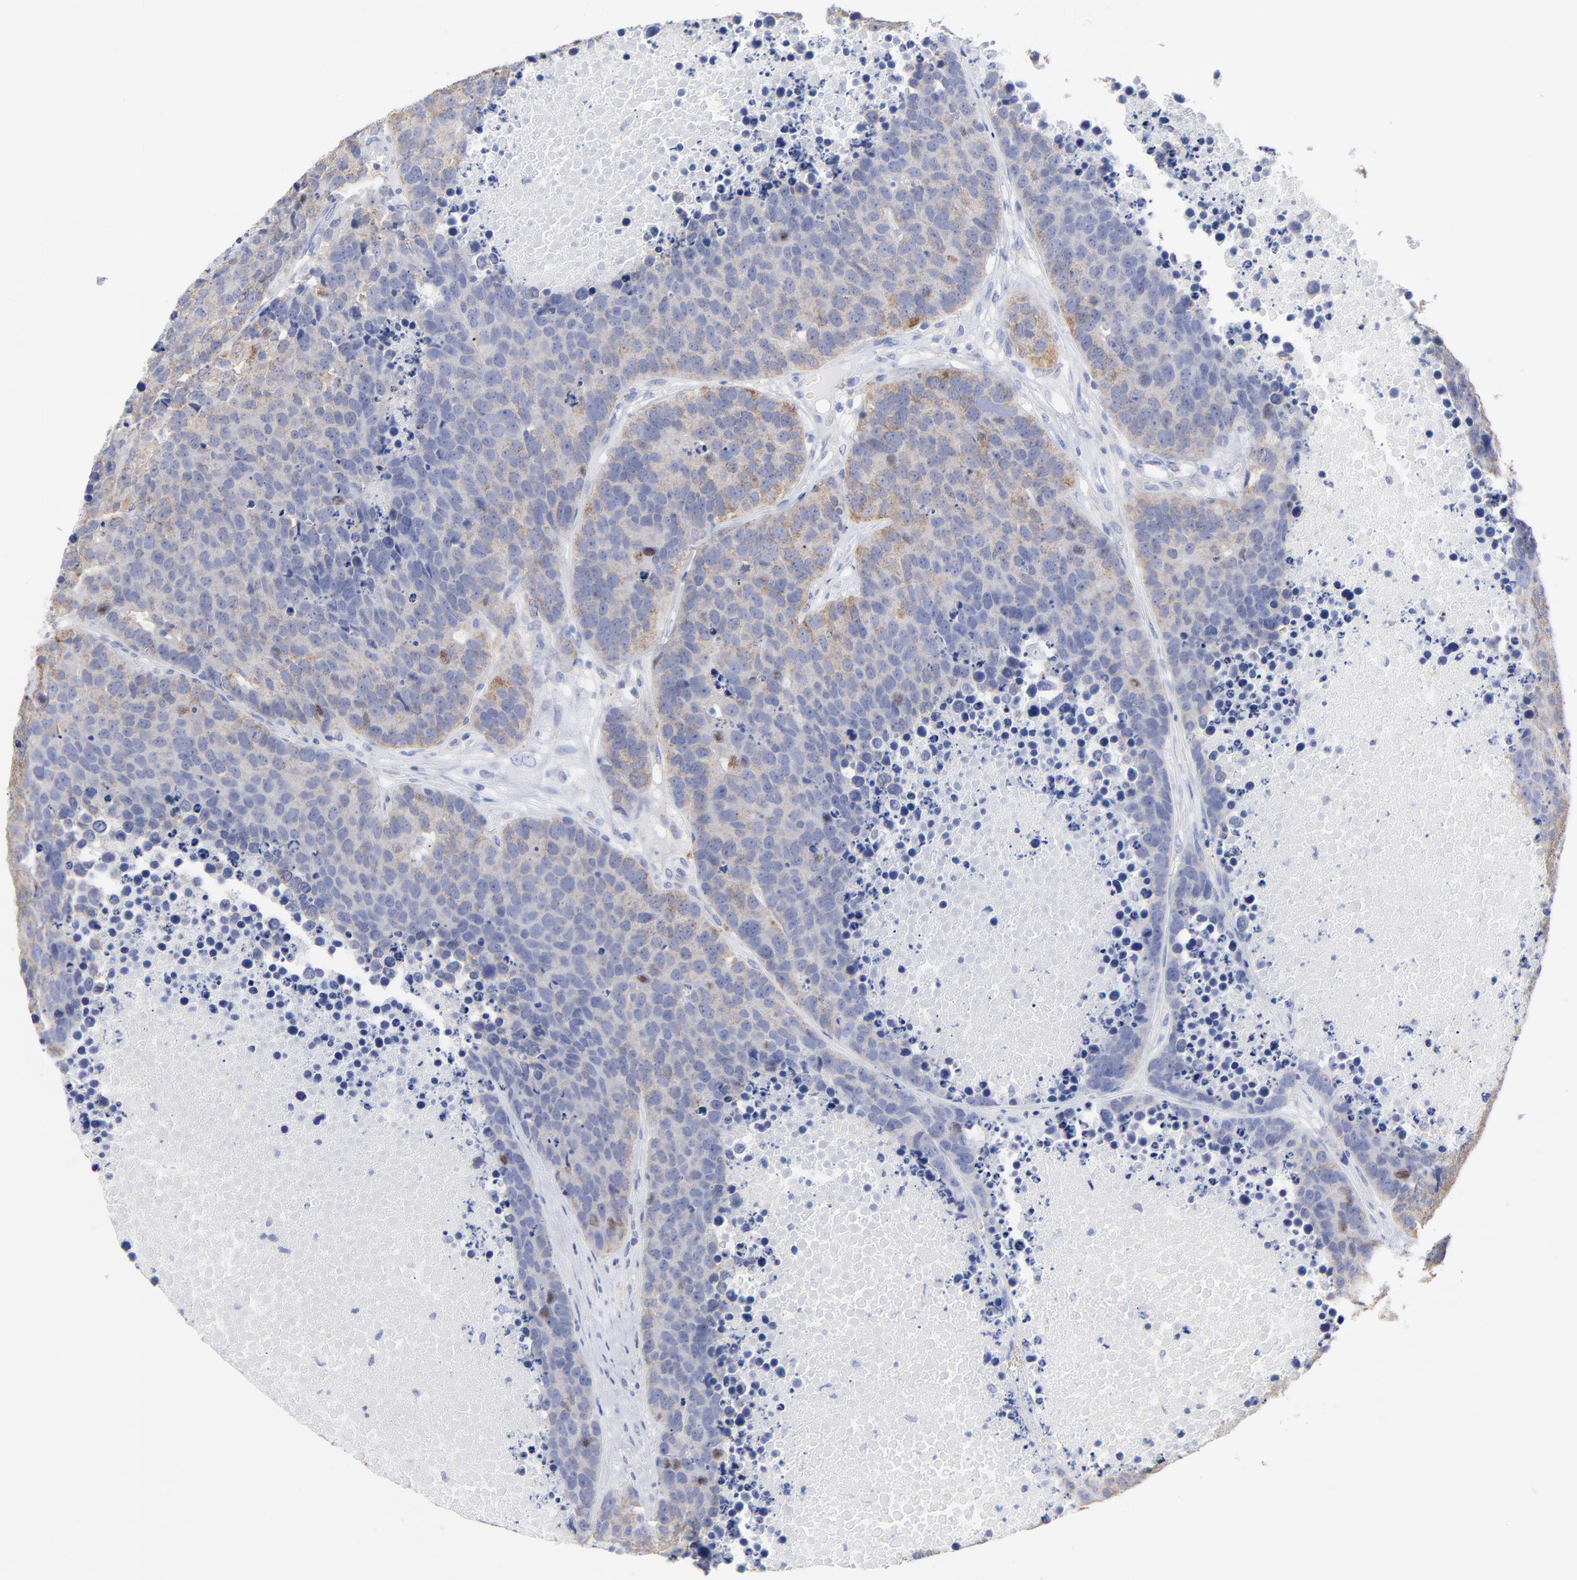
{"staining": {"intensity": "moderate", "quantity": ">75%", "location": "cytoplasmic/membranous"}, "tissue": "carcinoid", "cell_type": "Tumor cells", "image_type": "cancer", "snomed": [{"axis": "morphology", "description": "Carcinoid, malignant, NOS"}, {"axis": "topography", "description": "Lung"}], "caption": "Protein staining exhibits moderate cytoplasmic/membranous staining in approximately >75% of tumor cells in malignant carcinoid. The staining was performed using DAB to visualize the protein expression in brown, while the nuclei were stained in blue with hematoxylin (Magnification: 20x).", "gene": "CNTN3", "patient": {"sex": "male", "age": 60}}